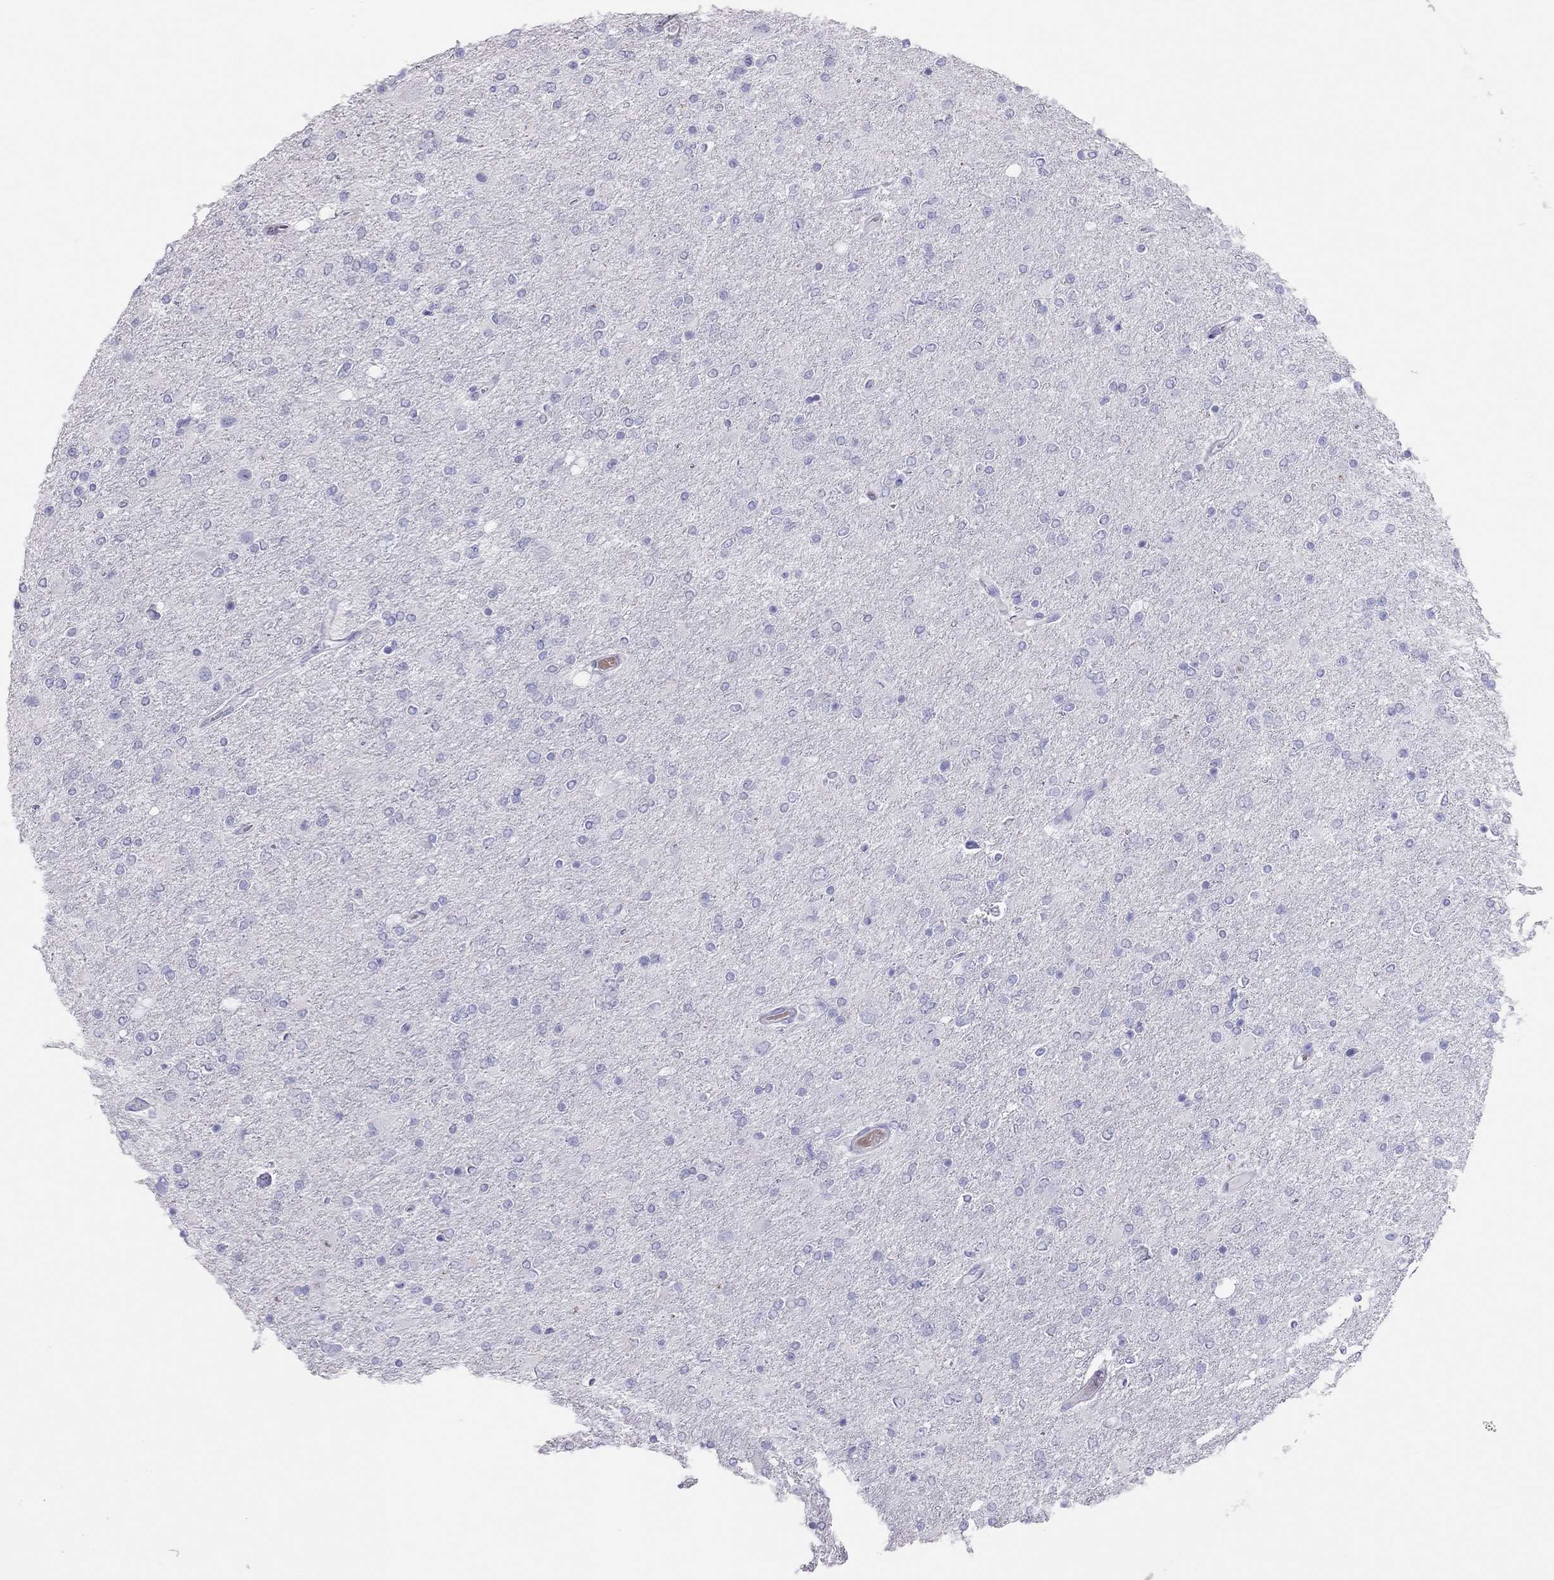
{"staining": {"intensity": "negative", "quantity": "none", "location": "none"}, "tissue": "glioma", "cell_type": "Tumor cells", "image_type": "cancer", "snomed": [{"axis": "morphology", "description": "Glioma, malignant, High grade"}, {"axis": "topography", "description": "Cerebral cortex"}], "caption": "Immunohistochemistry (IHC) of glioma displays no staining in tumor cells.", "gene": "TSHB", "patient": {"sex": "male", "age": 70}}